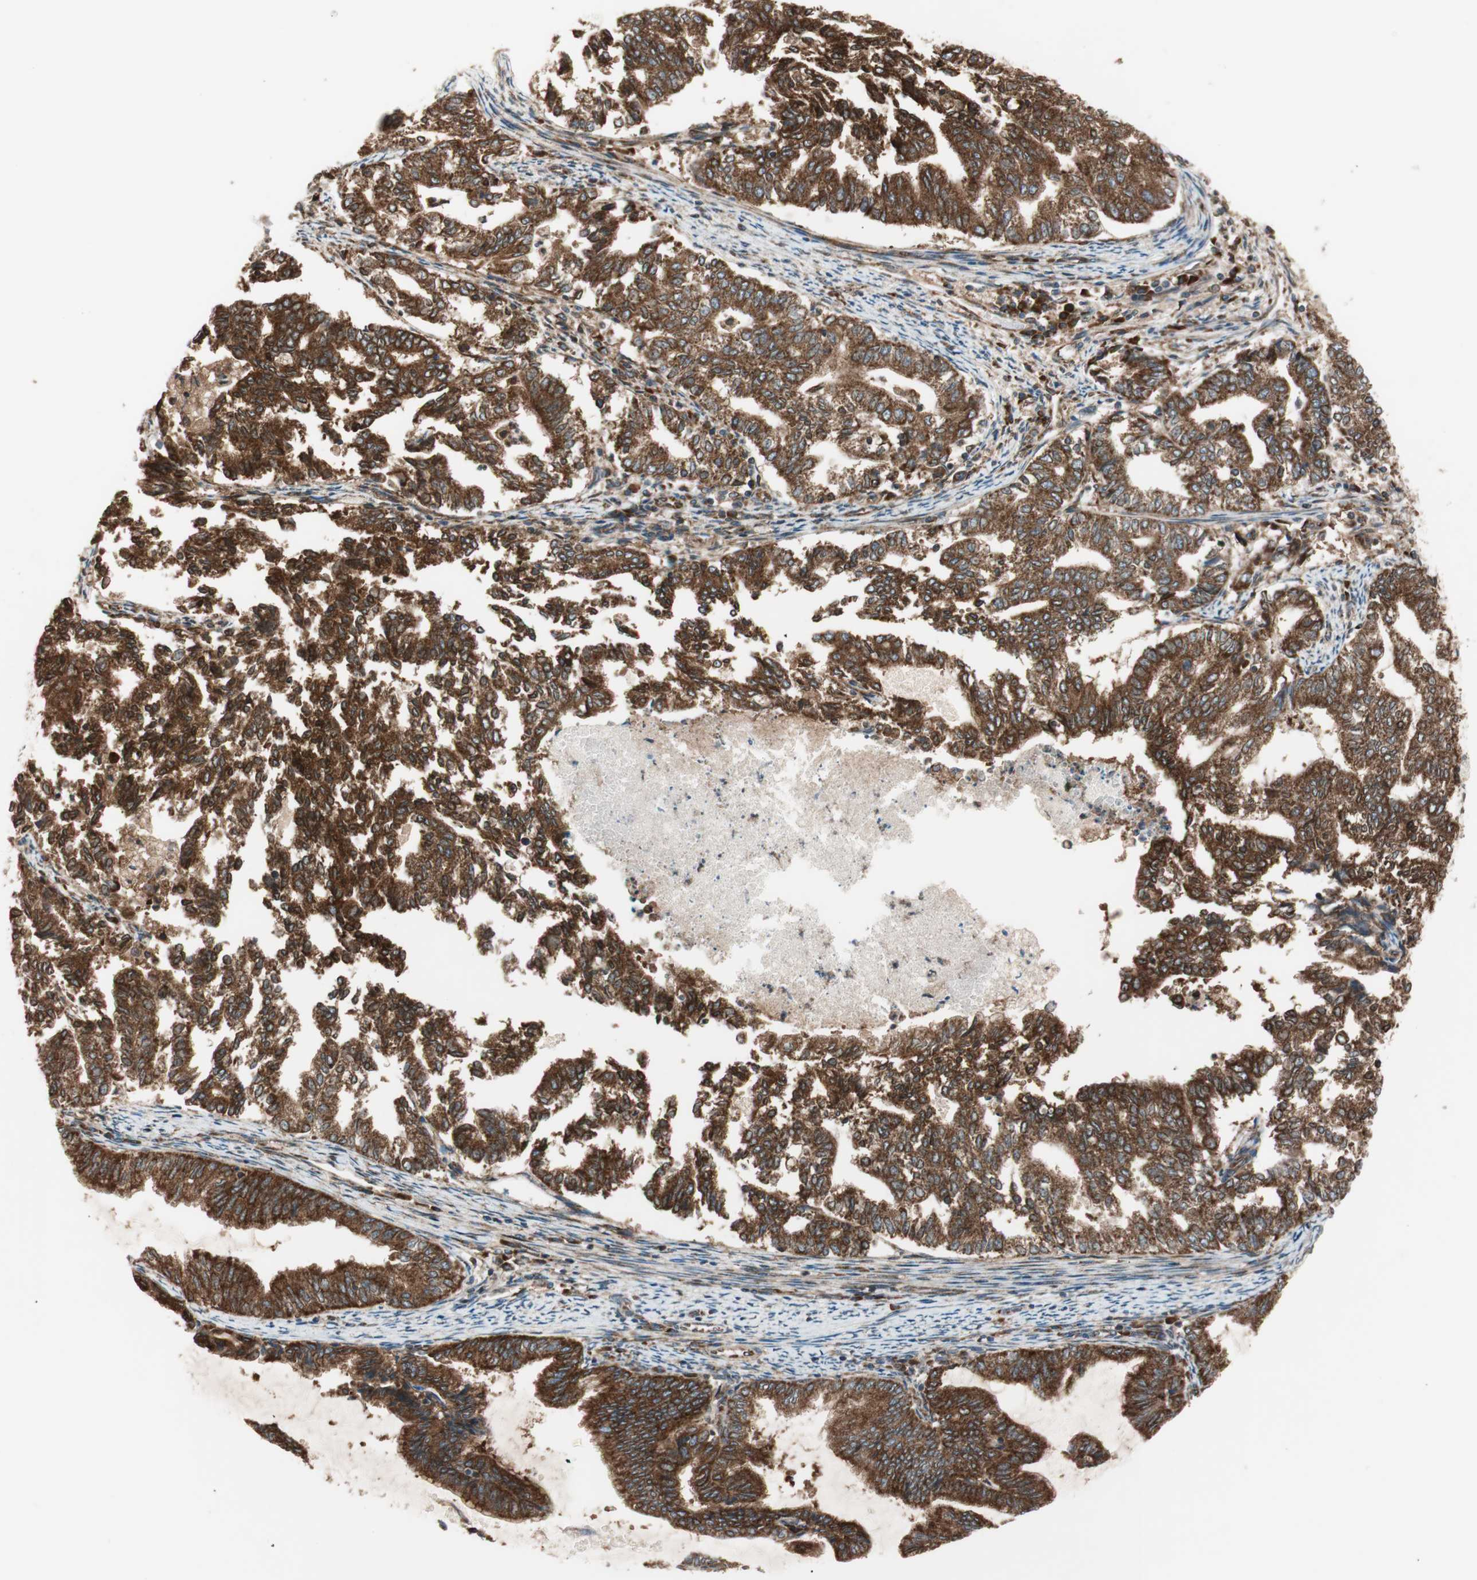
{"staining": {"intensity": "strong", "quantity": ">75%", "location": "cytoplasmic/membranous"}, "tissue": "endometrial cancer", "cell_type": "Tumor cells", "image_type": "cancer", "snomed": [{"axis": "morphology", "description": "Adenocarcinoma, NOS"}, {"axis": "topography", "description": "Endometrium"}], "caption": "Human adenocarcinoma (endometrial) stained for a protein (brown) exhibits strong cytoplasmic/membranous positive positivity in about >75% of tumor cells.", "gene": "RAB5A", "patient": {"sex": "female", "age": 79}}